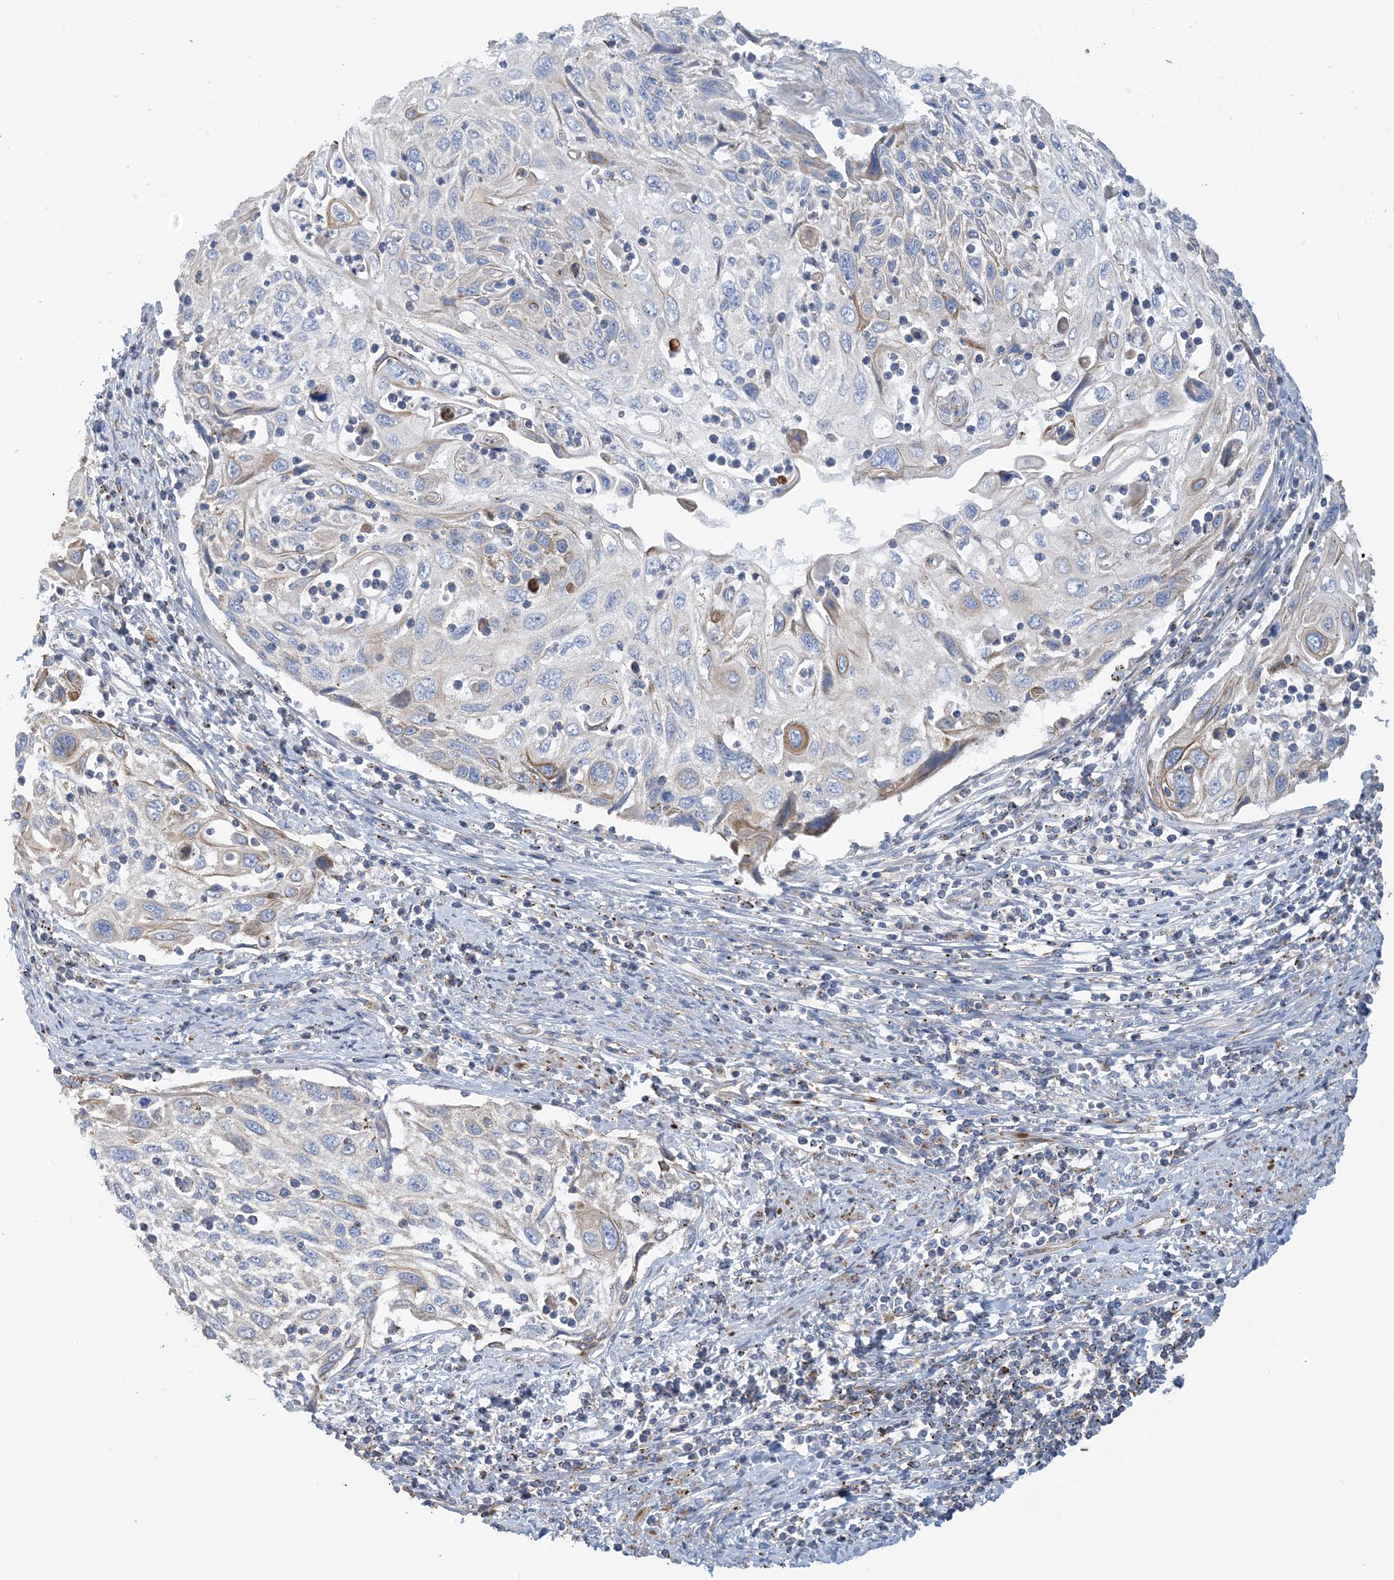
{"staining": {"intensity": "weak", "quantity": "<25%", "location": "cytoplasmic/membranous"}, "tissue": "cervical cancer", "cell_type": "Tumor cells", "image_type": "cancer", "snomed": [{"axis": "morphology", "description": "Squamous cell carcinoma, NOS"}, {"axis": "topography", "description": "Cervix"}], "caption": "Photomicrograph shows no significant protein expression in tumor cells of cervical squamous cell carcinoma.", "gene": "CALHM5", "patient": {"sex": "female", "age": 70}}